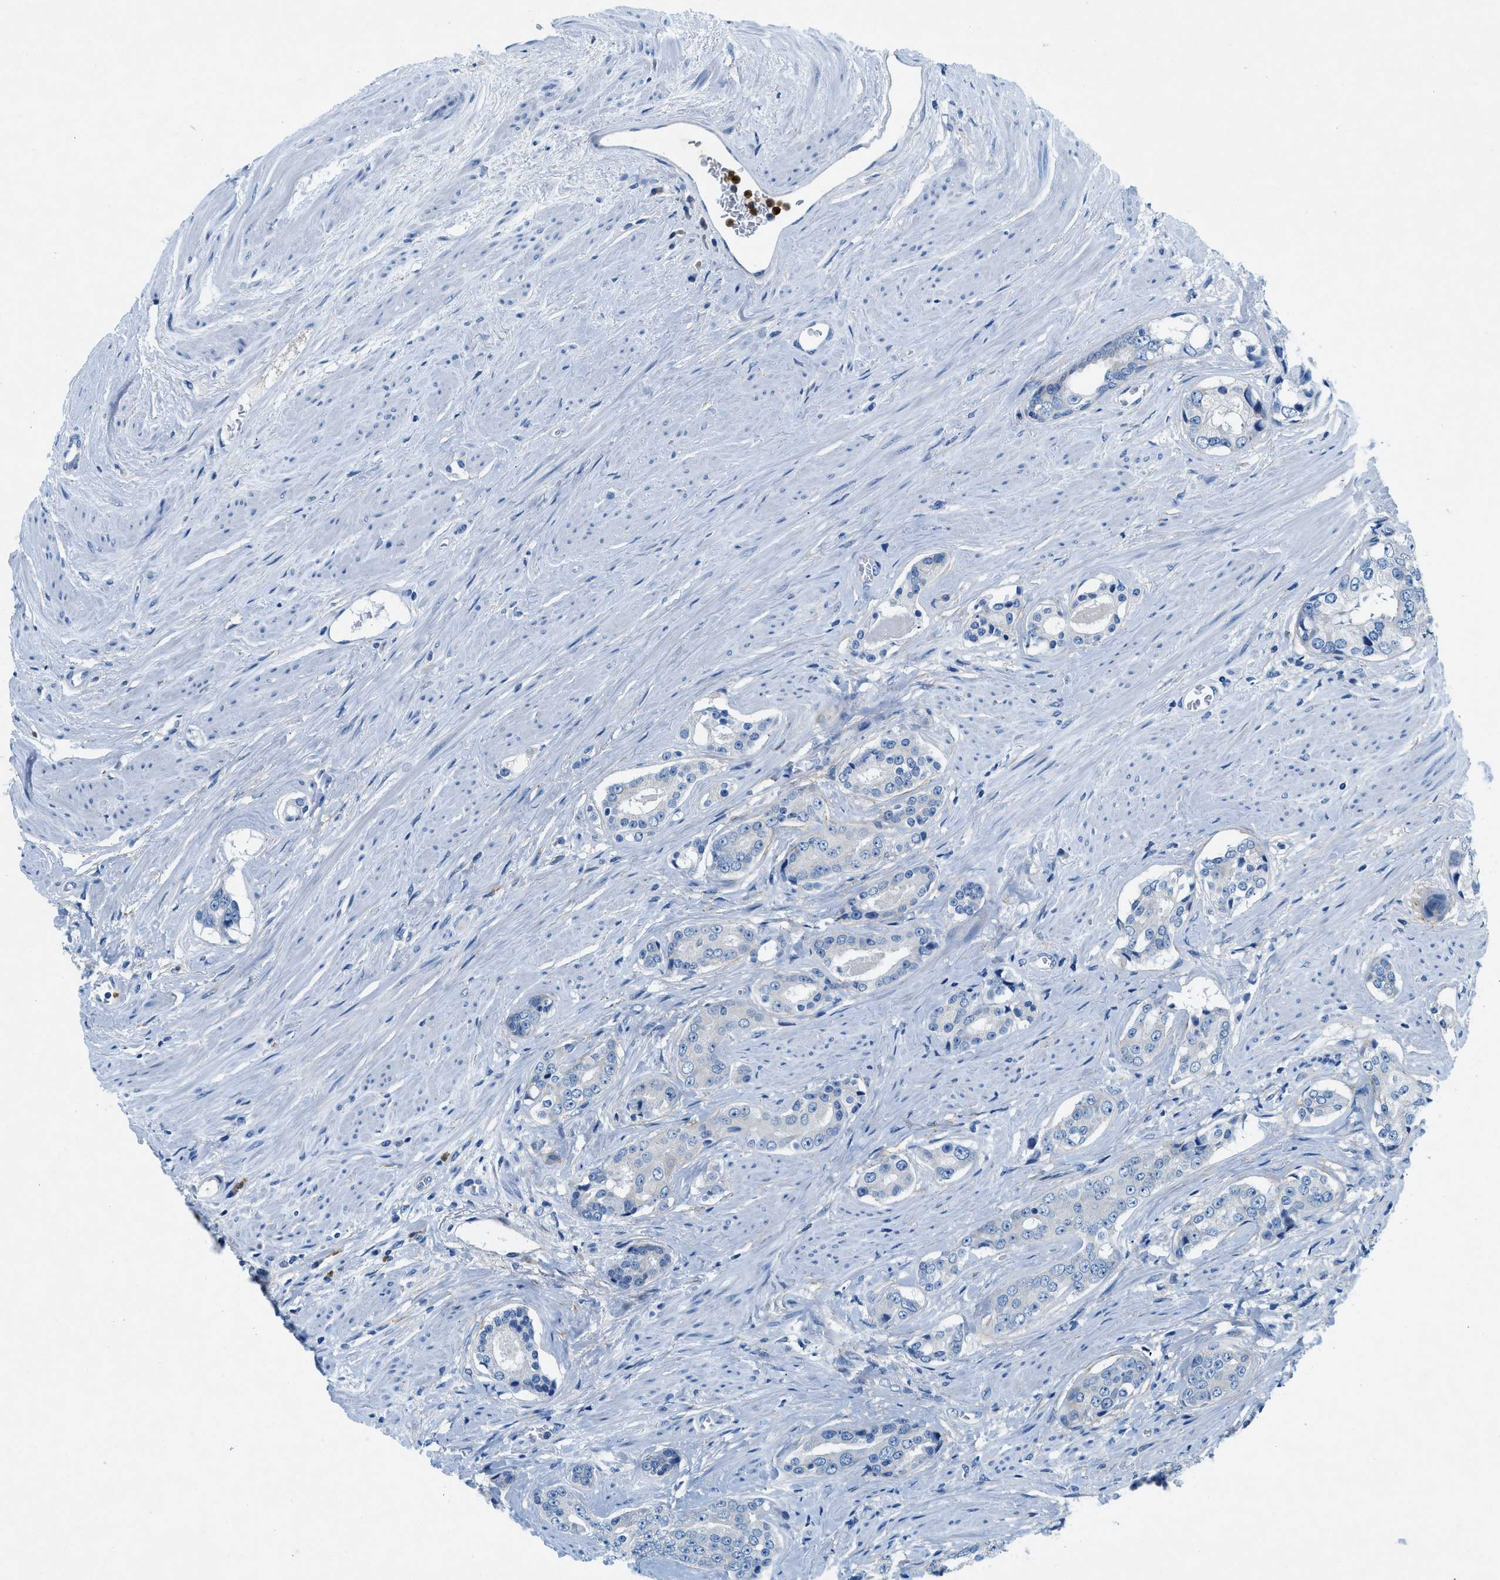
{"staining": {"intensity": "negative", "quantity": "none", "location": "none"}, "tissue": "prostate cancer", "cell_type": "Tumor cells", "image_type": "cancer", "snomed": [{"axis": "morphology", "description": "Adenocarcinoma, High grade"}, {"axis": "topography", "description": "Prostate"}], "caption": "High-grade adenocarcinoma (prostate) was stained to show a protein in brown. There is no significant expression in tumor cells. (IHC, brightfield microscopy, high magnification).", "gene": "ZDHHC13", "patient": {"sex": "male", "age": 71}}